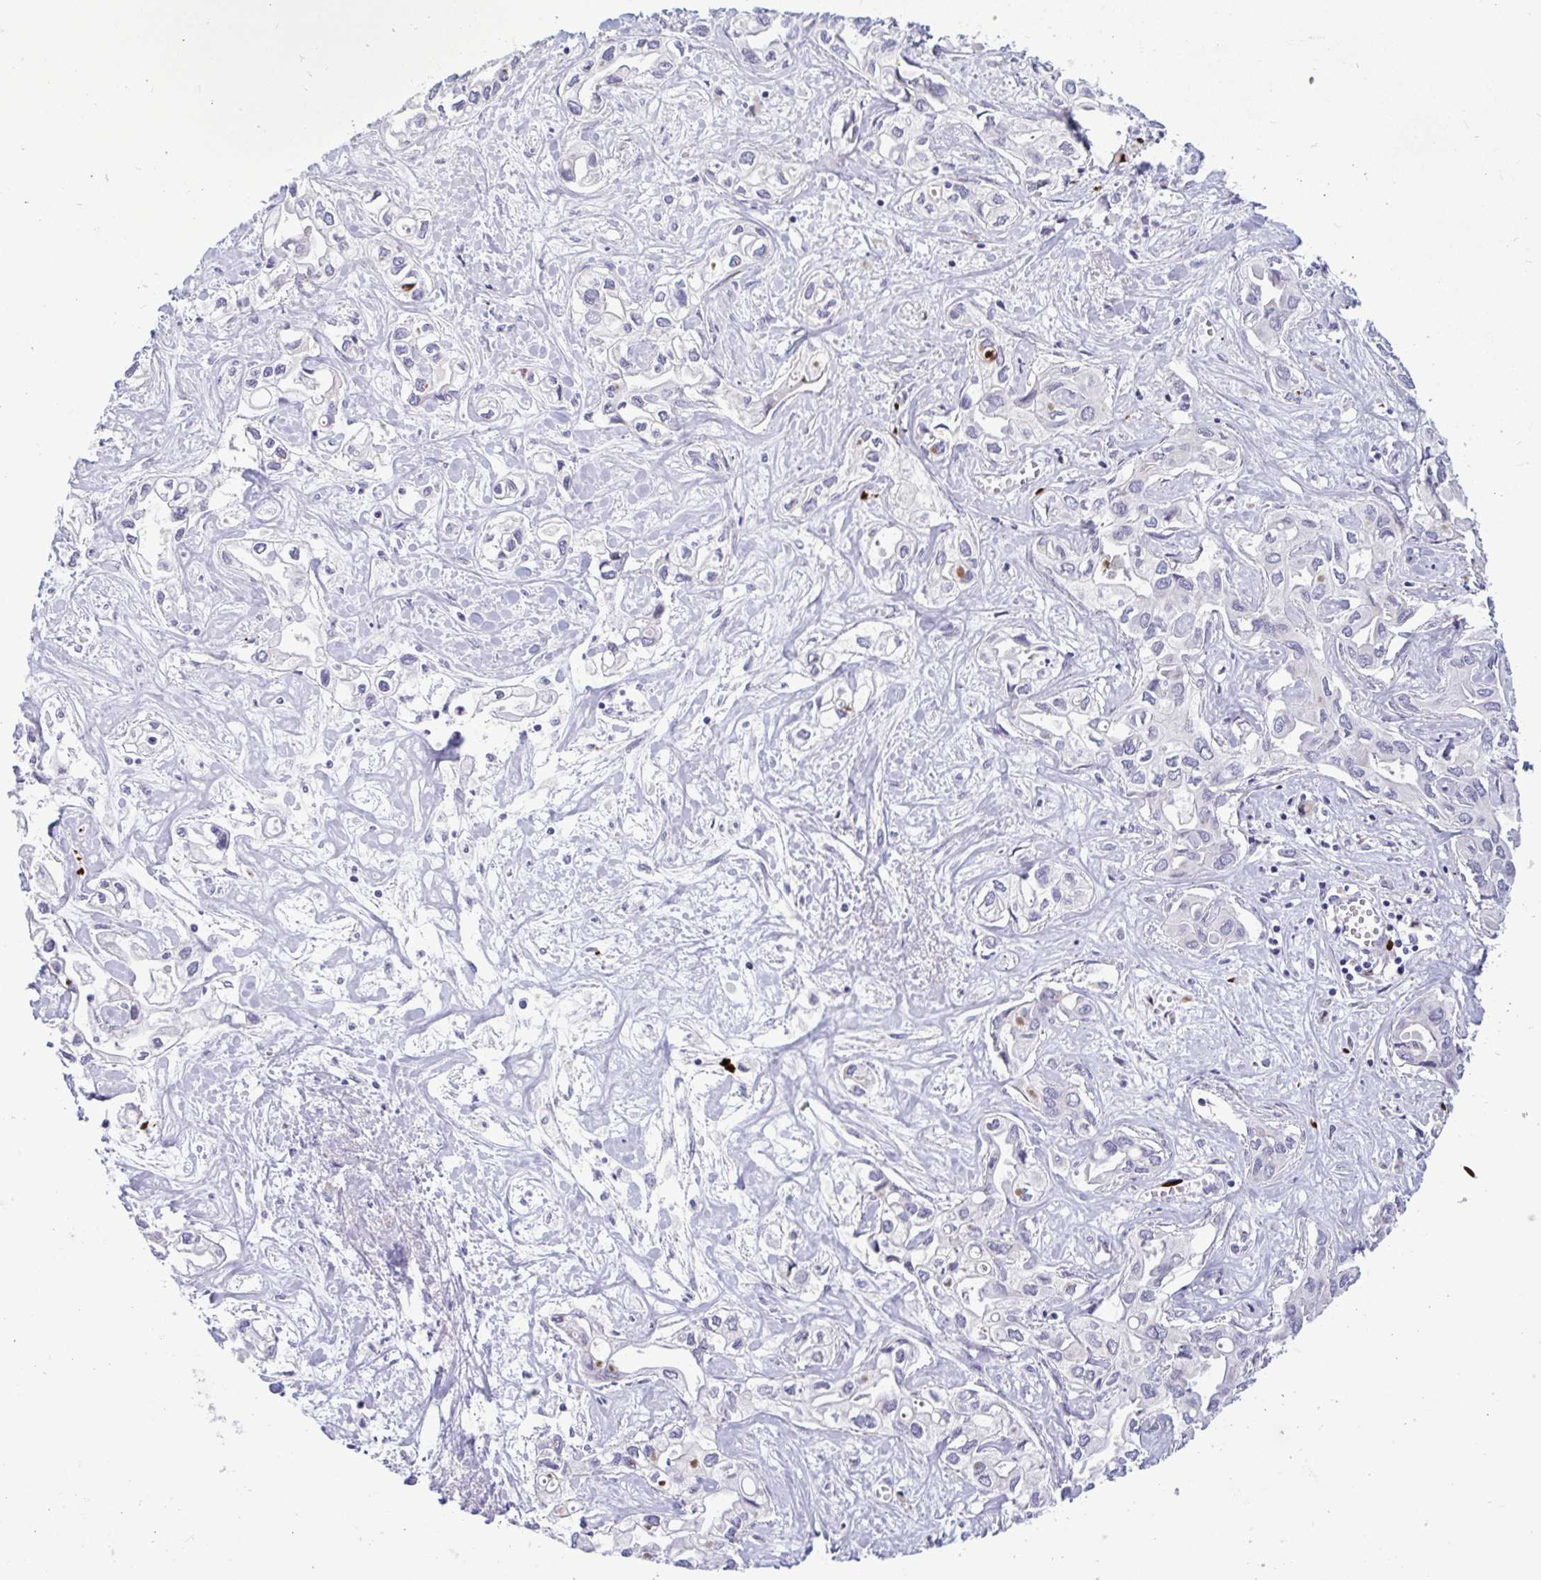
{"staining": {"intensity": "negative", "quantity": "none", "location": "none"}, "tissue": "liver cancer", "cell_type": "Tumor cells", "image_type": "cancer", "snomed": [{"axis": "morphology", "description": "Cholangiocarcinoma"}, {"axis": "topography", "description": "Liver"}], "caption": "Liver cancer stained for a protein using IHC shows no positivity tumor cells.", "gene": "DOCK11", "patient": {"sex": "female", "age": 64}}